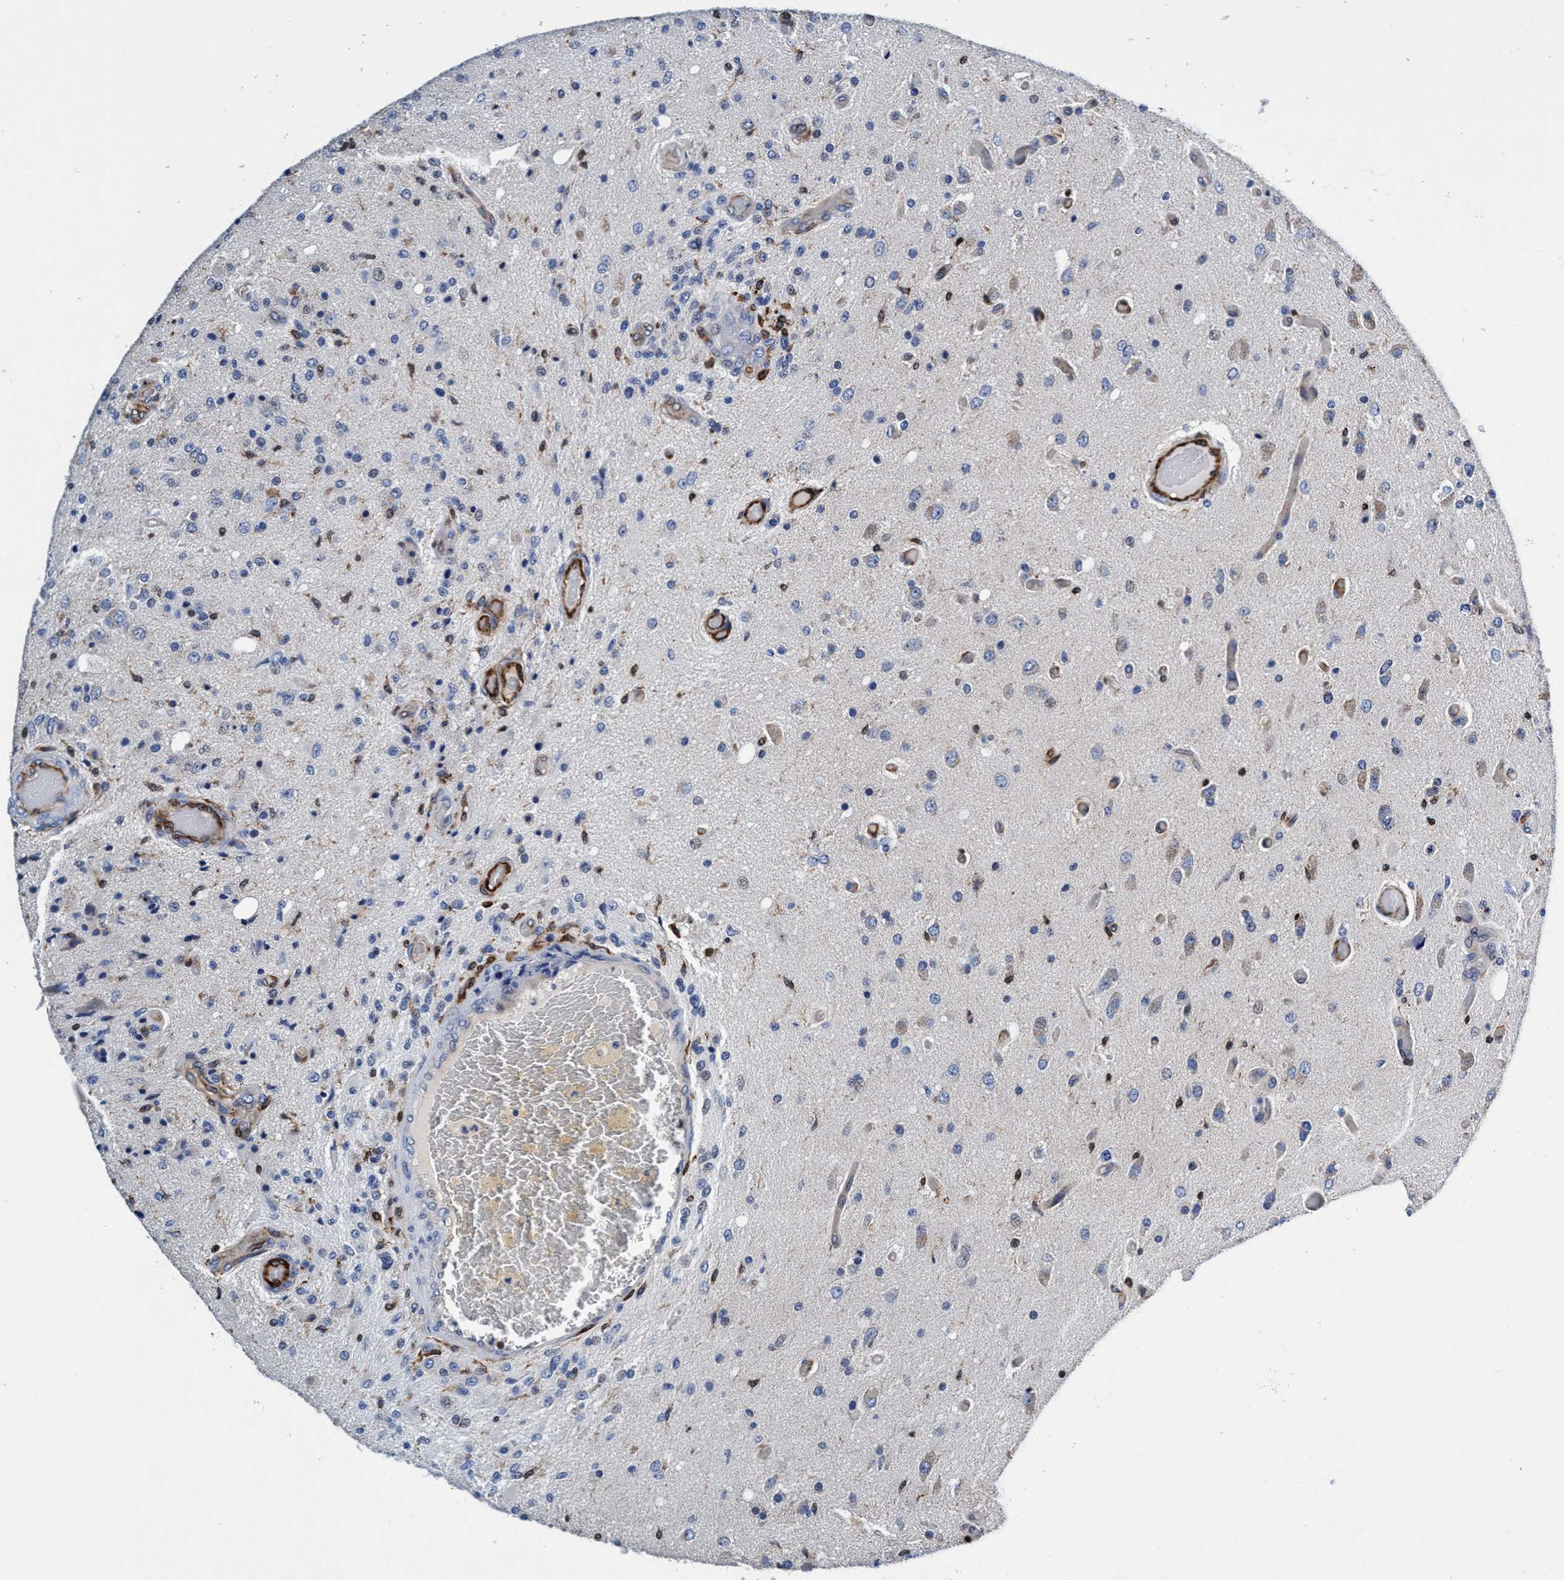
{"staining": {"intensity": "weak", "quantity": "<25%", "location": "cytoplasmic/membranous"}, "tissue": "glioma", "cell_type": "Tumor cells", "image_type": "cancer", "snomed": [{"axis": "morphology", "description": "Normal tissue, NOS"}, {"axis": "morphology", "description": "Glioma, malignant, High grade"}, {"axis": "topography", "description": "Cerebral cortex"}], "caption": "The immunohistochemistry histopathology image has no significant positivity in tumor cells of glioma tissue.", "gene": "UBALD2", "patient": {"sex": "male", "age": 77}}